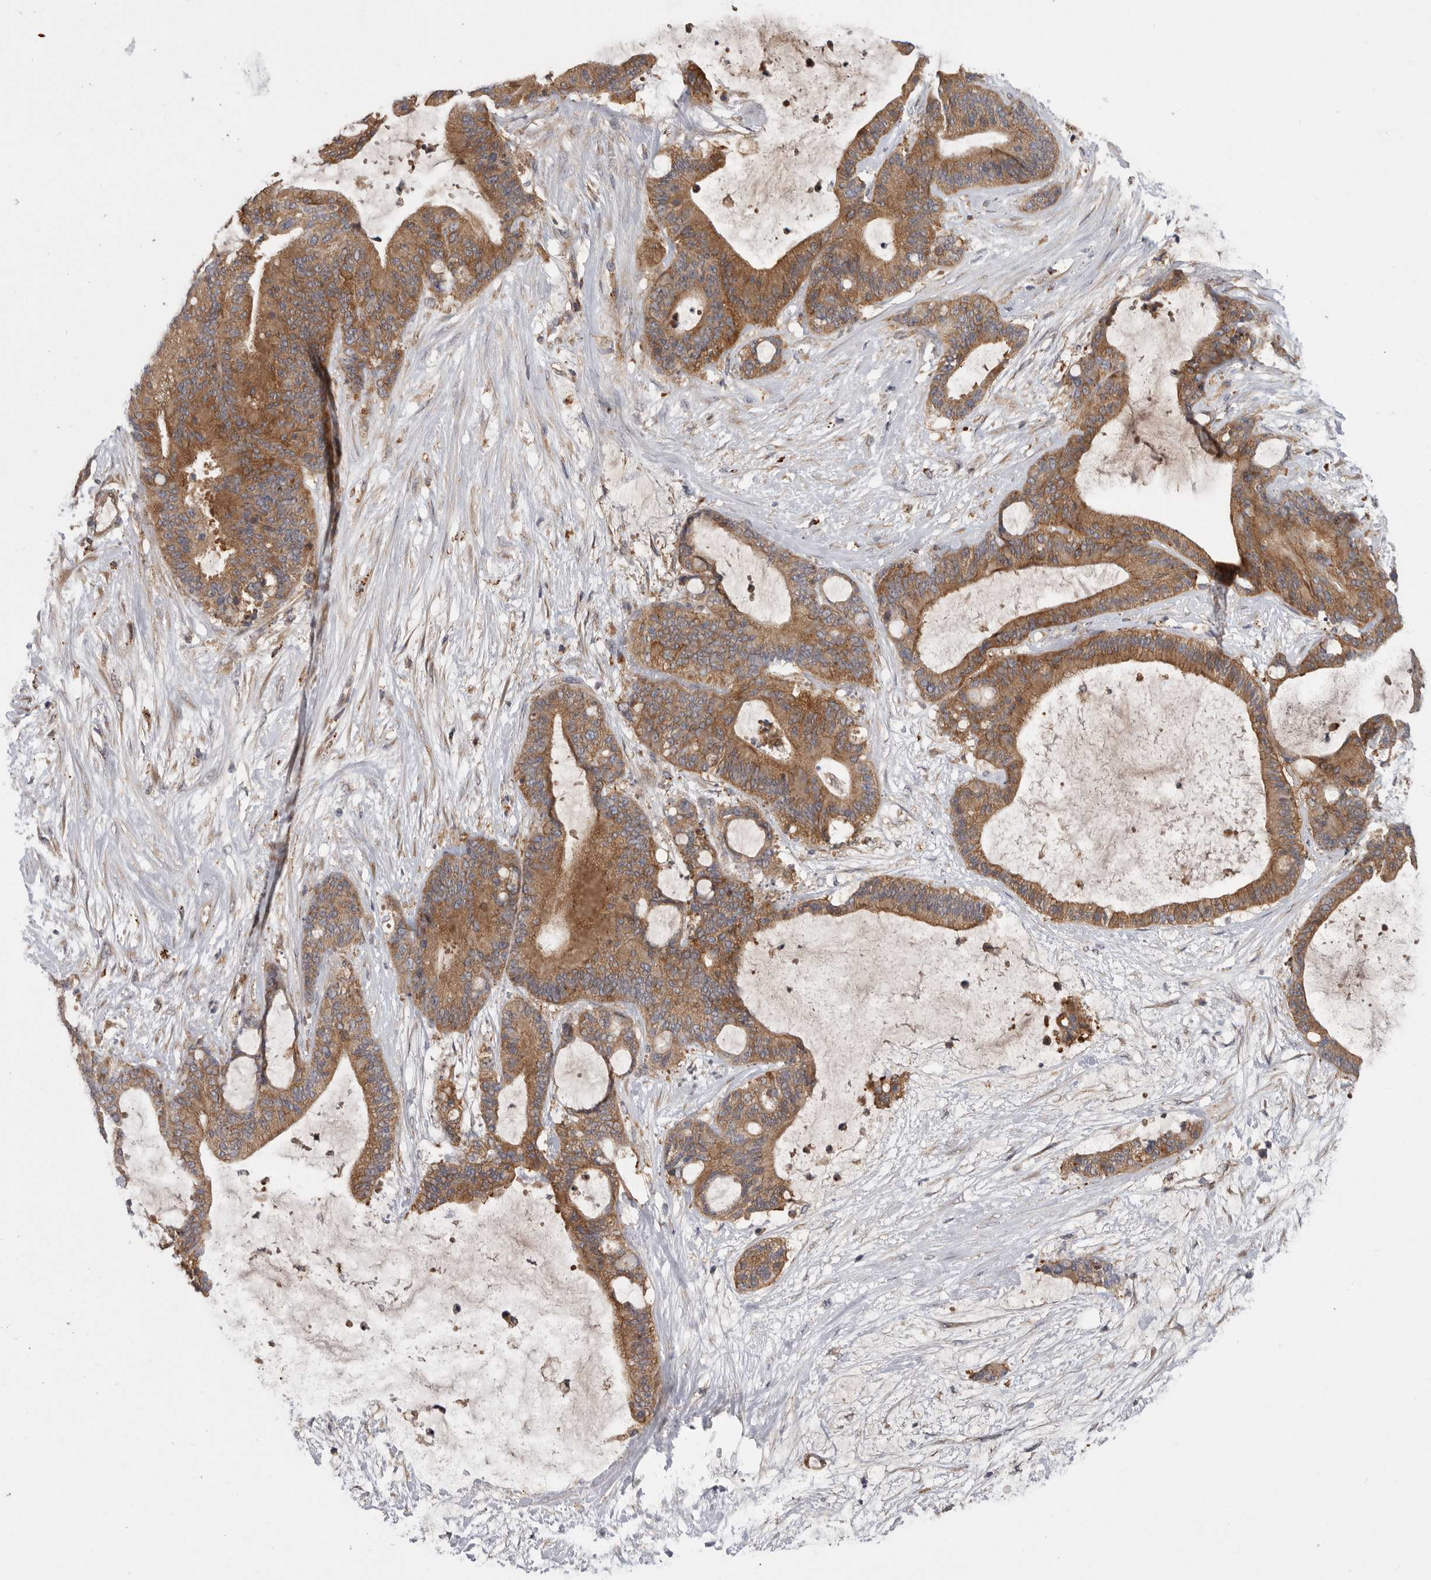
{"staining": {"intensity": "moderate", "quantity": ">75%", "location": "cytoplasmic/membranous"}, "tissue": "liver cancer", "cell_type": "Tumor cells", "image_type": "cancer", "snomed": [{"axis": "morphology", "description": "Cholangiocarcinoma"}, {"axis": "topography", "description": "Liver"}], "caption": "The photomicrograph shows staining of cholangiocarcinoma (liver), revealing moderate cytoplasmic/membranous protein staining (brown color) within tumor cells.", "gene": "C1orf109", "patient": {"sex": "female", "age": 73}}